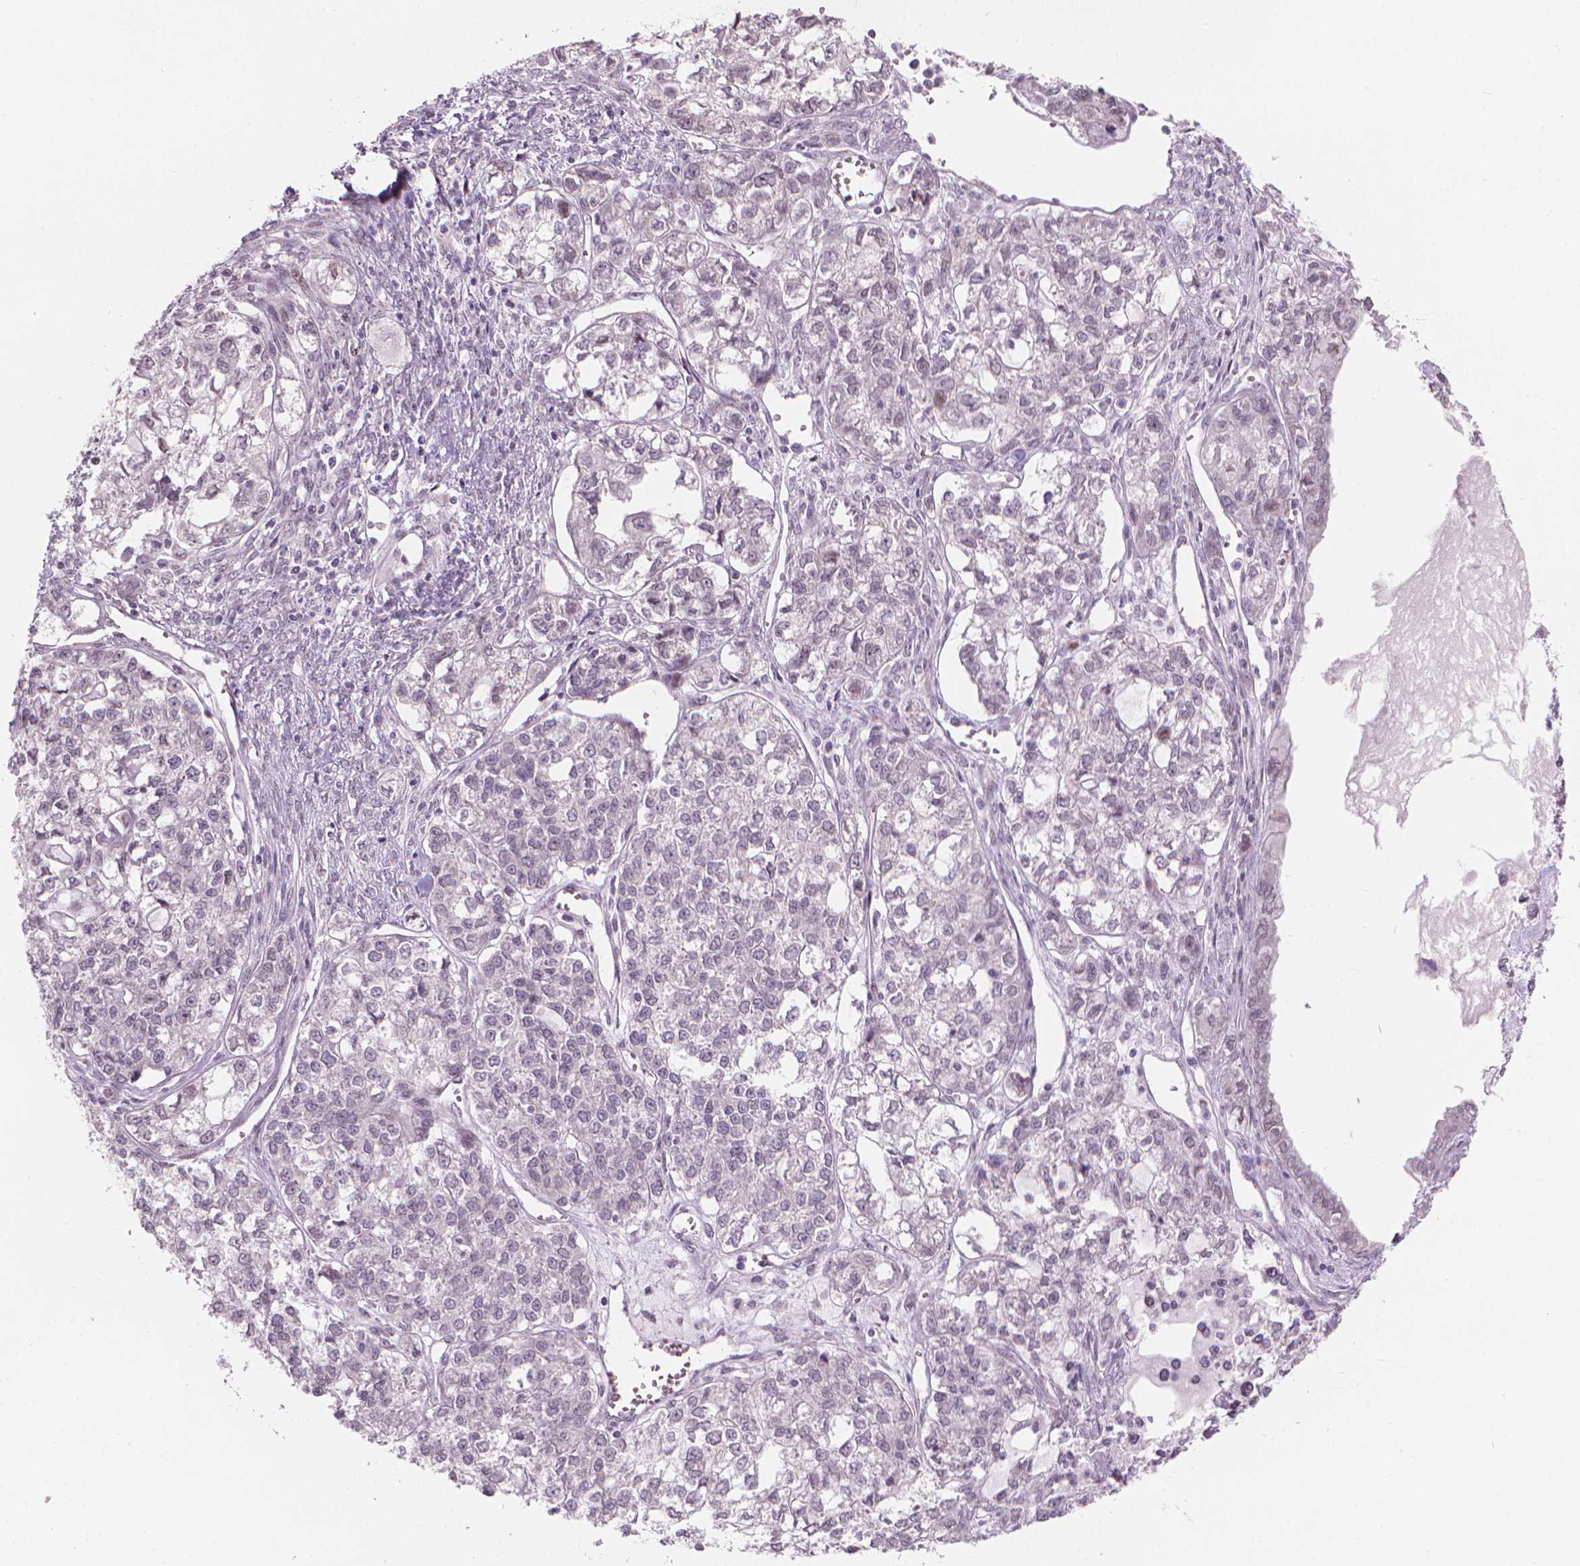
{"staining": {"intensity": "negative", "quantity": "none", "location": "none"}, "tissue": "ovarian cancer", "cell_type": "Tumor cells", "image_type": "cancer", "snomed": [{"axis": "morphology", "description": "Carcinoma, endometroid"}, {"axis": "topography", "description": "Ovary"}], "caption": "Tumor cells show no significant protein positivity in ovarian cancer (endometroid carcinoma).", "gene": "IFFO1", "patient": {"sex": "female", "age": 64}}